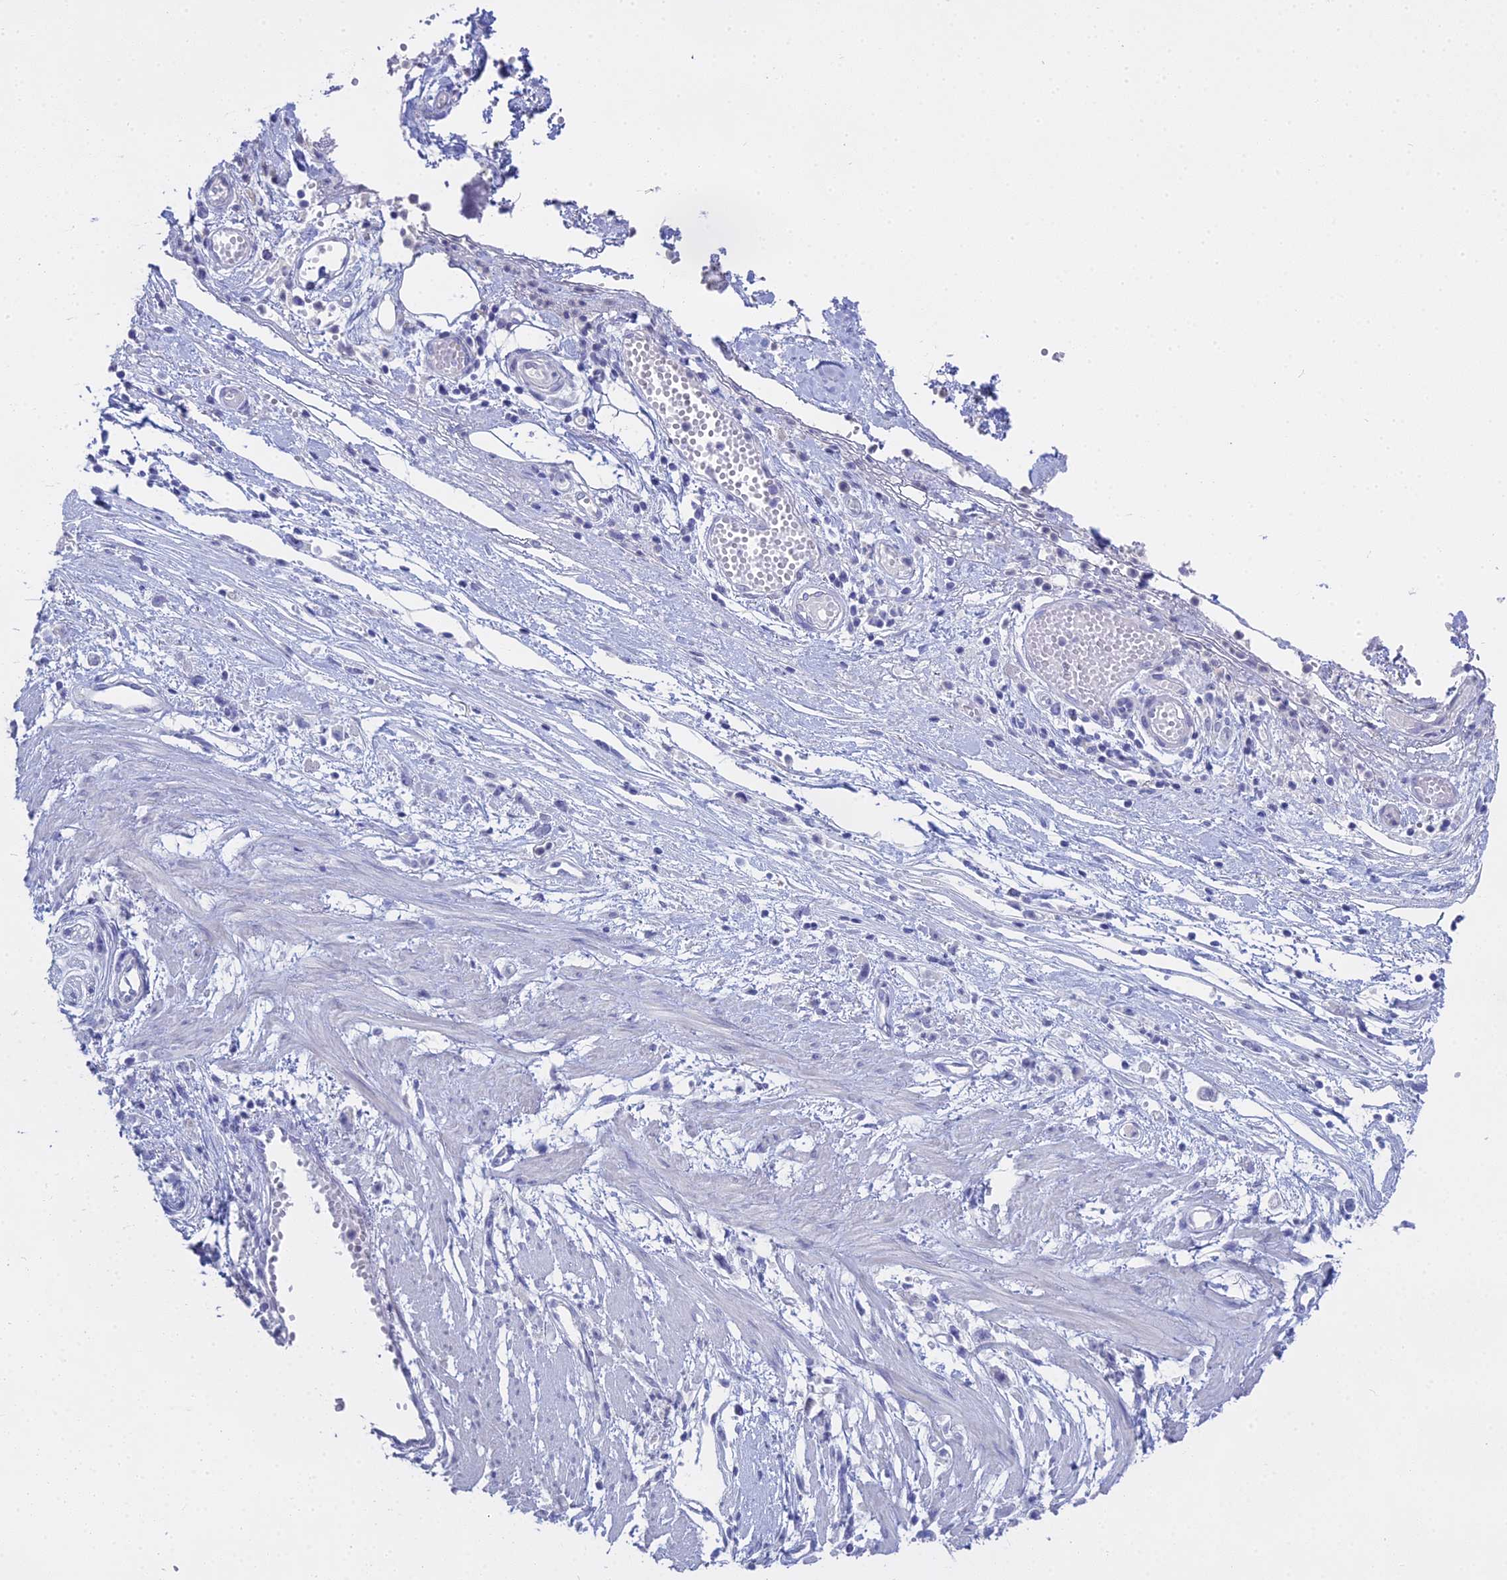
{"staining": {"intensity": "negative", "quantity": "none", "location": "none"}, "tissue": "stomach cancer", "cell_type": "Tumor cells", "image_type": "cancer", "snomed": [{"axis": "morphology", "description": "Adenocarcinoma, NOS"}, {"axis": "topography", "description": "Stomach"}], "caption": "Stomach cancer was stained to show a protein in brown. There is no significant expression in tumor cells.", "gene": "S100A7", "patient": {"sex": "female", "age": 59}}